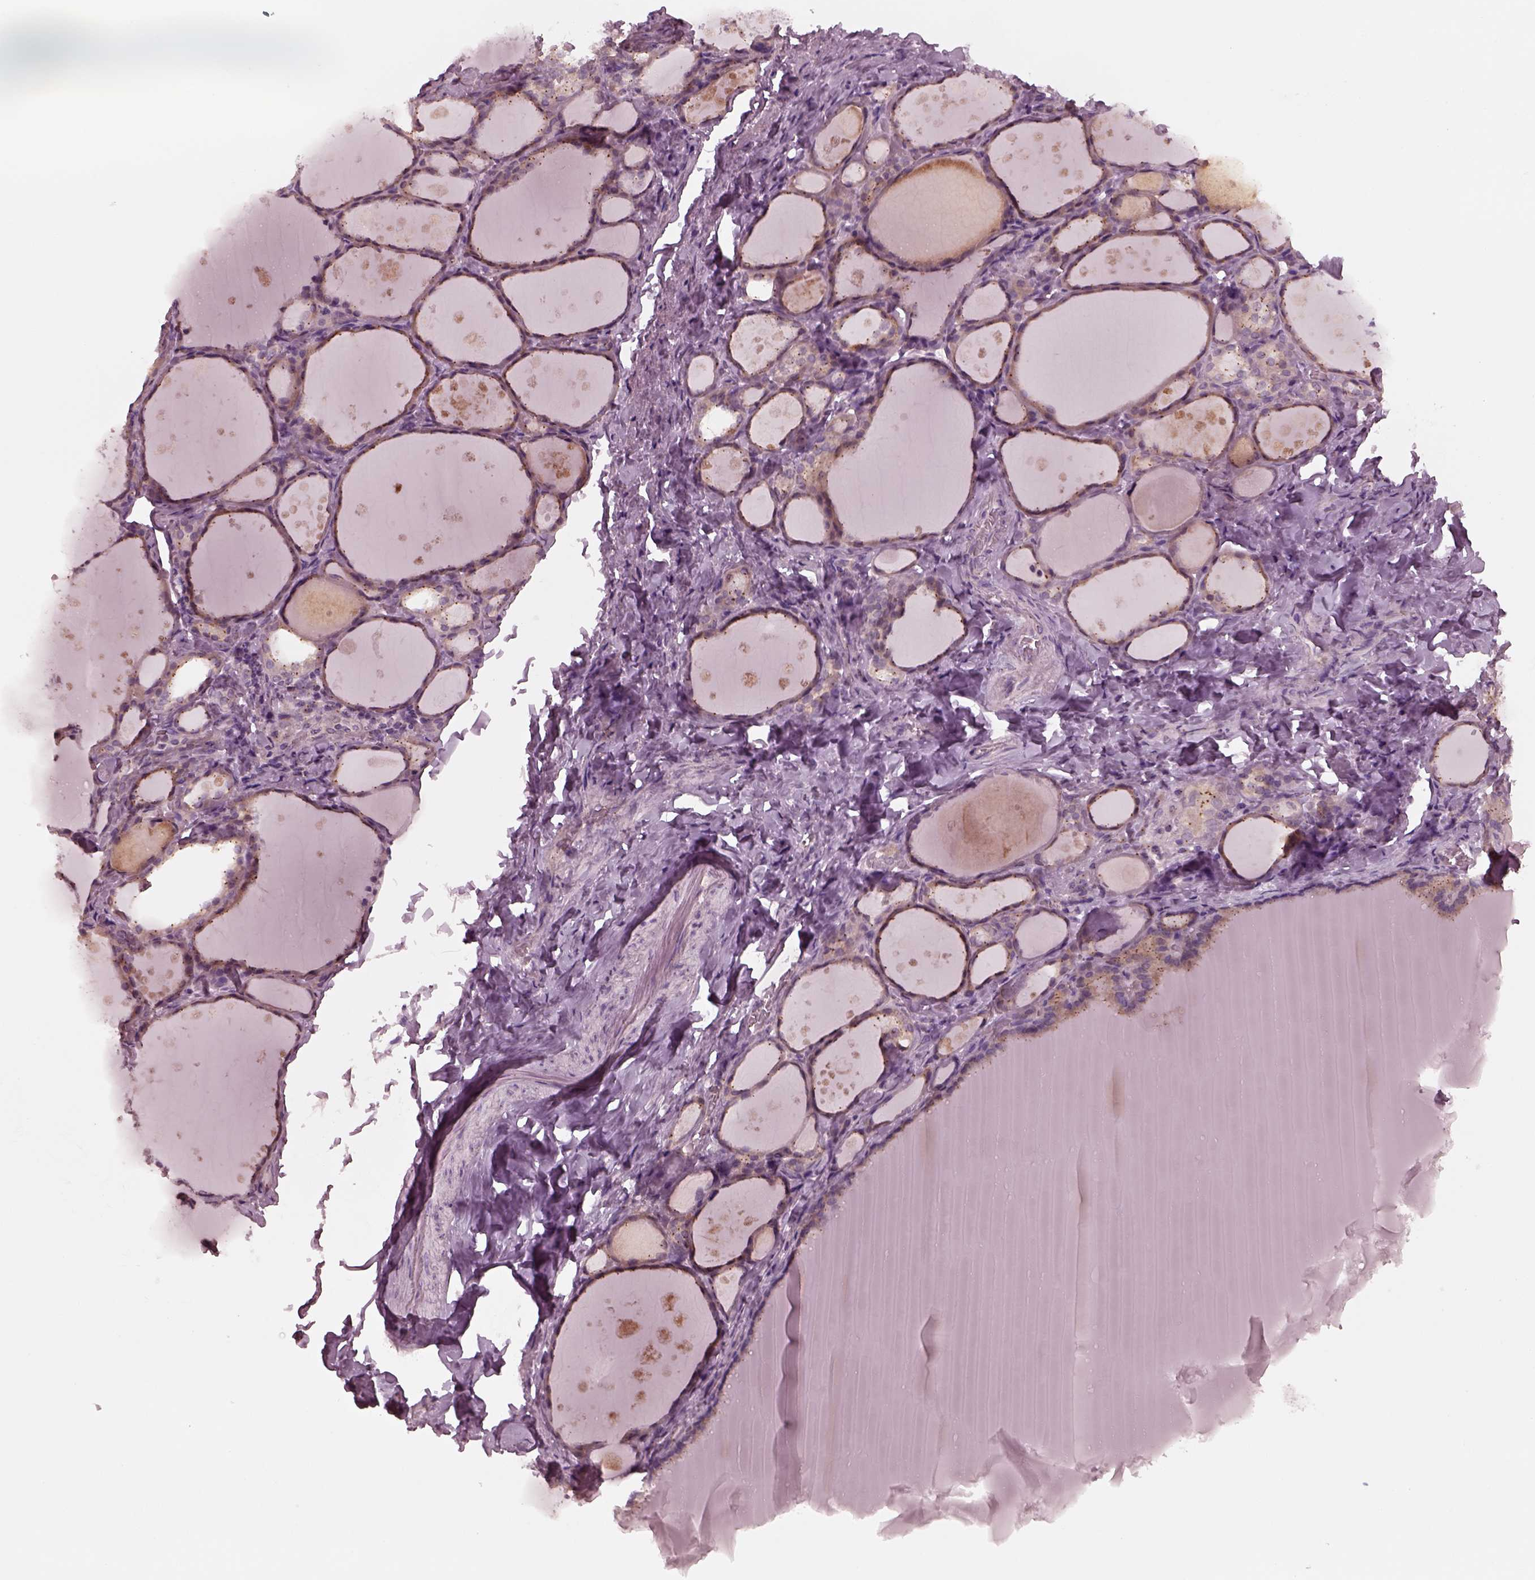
{"staining": {"intensity": "negative", "quantity": "none", "location": "none"}, "tissue": "thyroid gland", "cell_type": "Glandular cells", "image_type": "normal", "snomed": [{"axis": "morphology", "description": "Normal tissue, NOS"}, {"axis": "topography", "description": "Thyroid gland"}], "caption": "Thyroid gland stained for a protein using immunohistochemistry (IHC) demonstrates no staining glandular cells.", "gene": "SAXO1", "patient": {"sex": "male", "age": 68}}